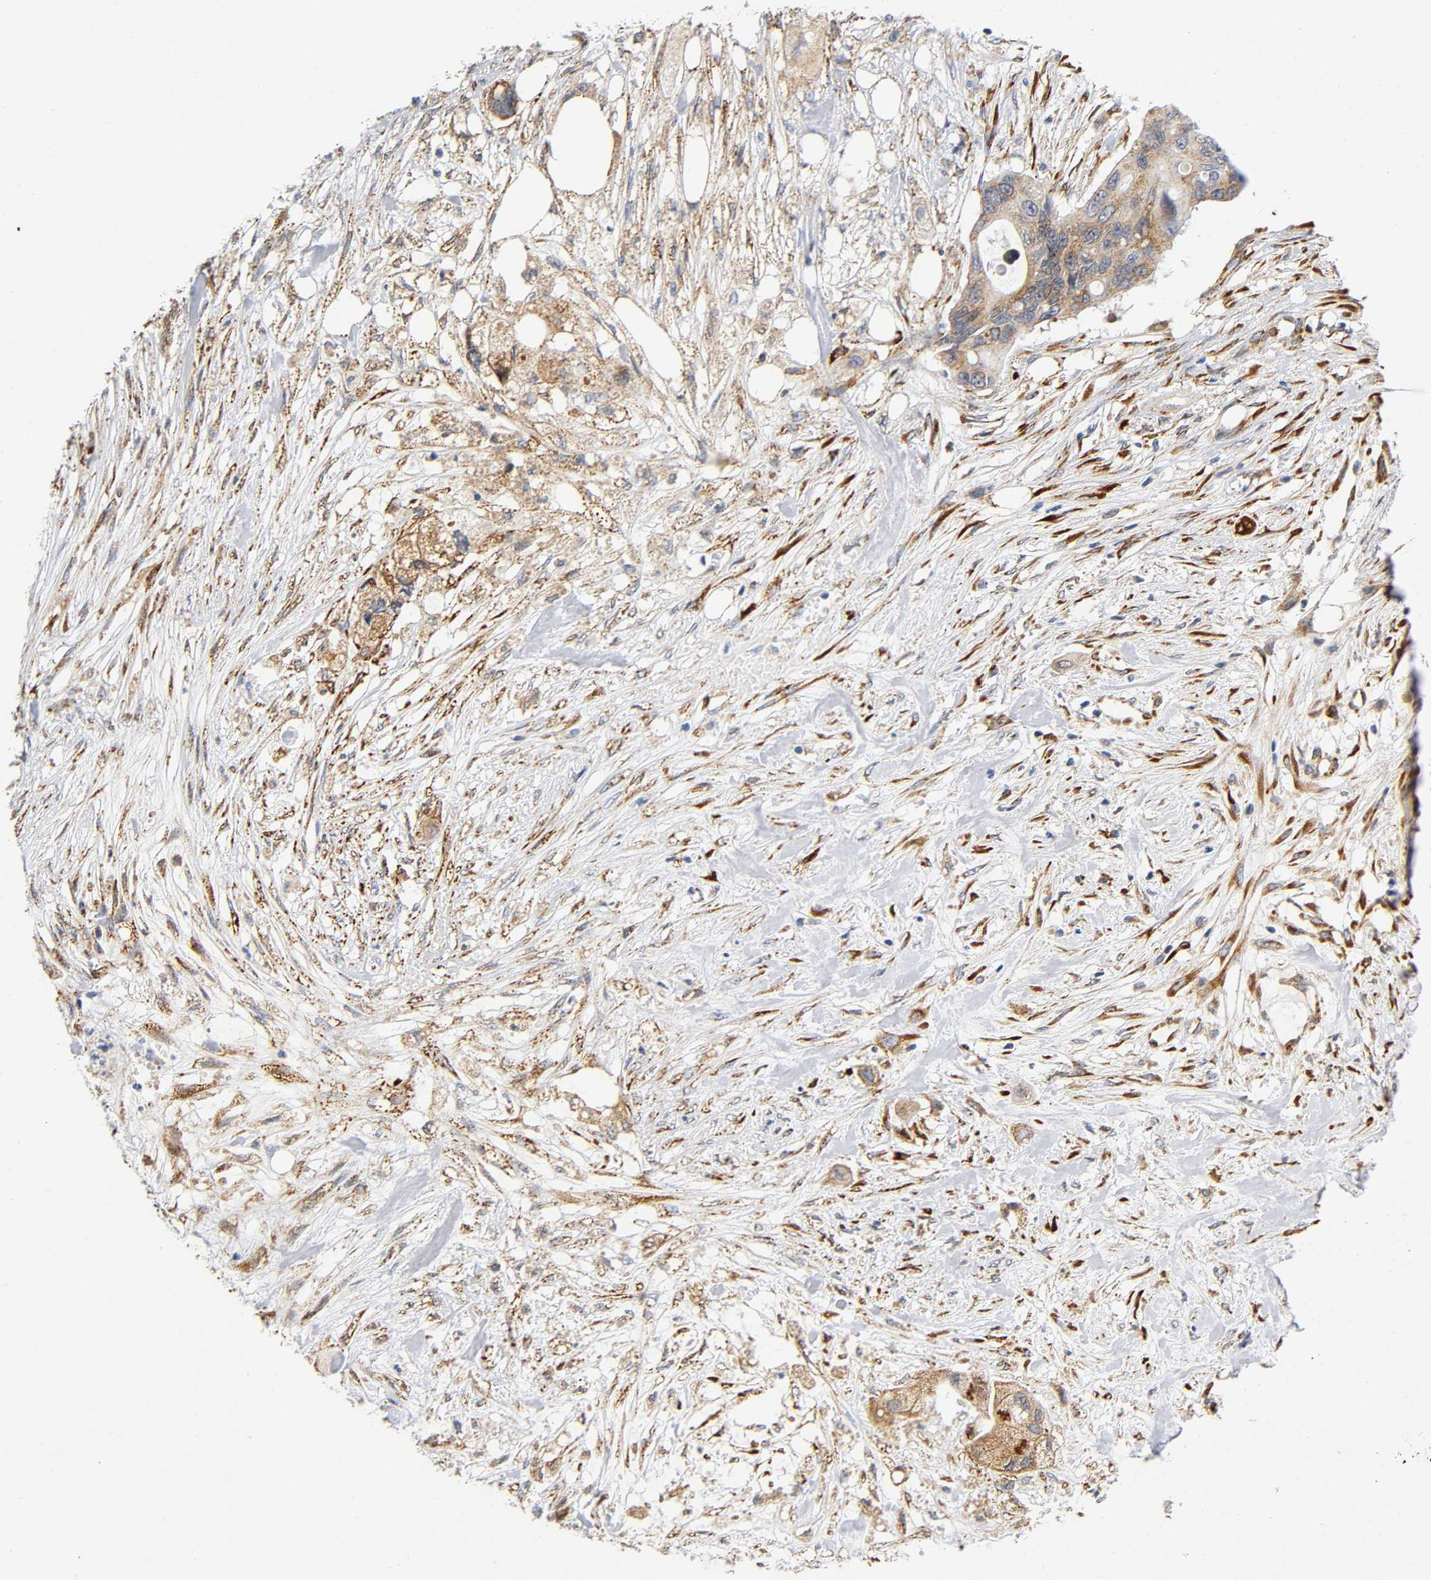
{"staining": {"intensity": "moderate", "quantity": ">75%", "location": "cytoplasmic/membranous"}, "tissue": "colorectal cancer", "cell_type": "Tumor cells", "image_type": "cancer", "snomed": [{"axis": "morphology", "description": "Adenocarcinoma, NOS"}, {"axis": "topography", "description": "Colon"}], "caption": "Protein staining of colorectal cancer tissue exhibits moderate cytoplasmic/membranous expression in approximately >75% of tumor cells. The staining was performed using DAB (3,3'-diaminobenzidine) to visualize the protein expression in brown, while the nuclei were stained in blue with hematoxylin (Magnification: 20x).", "gene": "SOS2", "patient": {"sex": "female", "age": 57}}